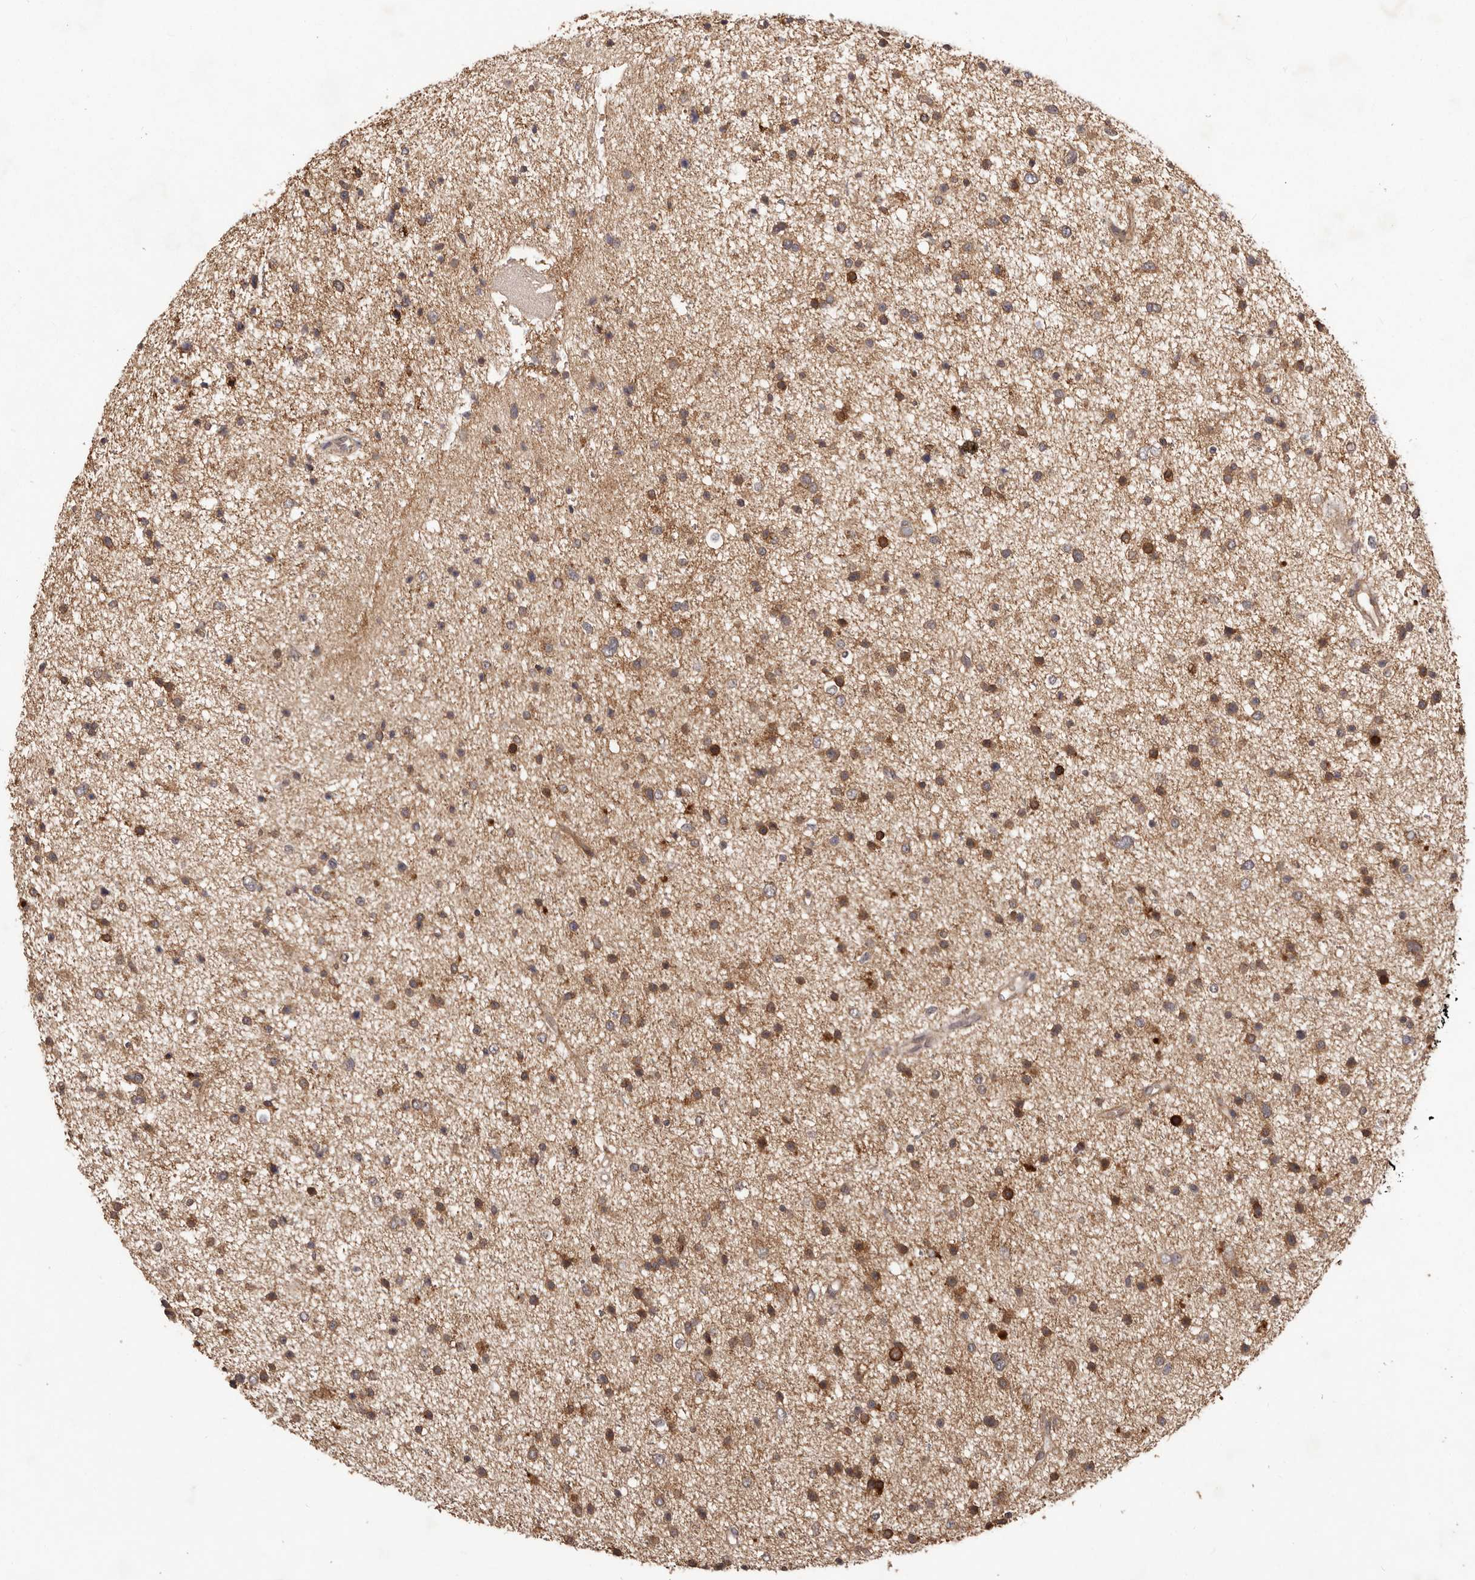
{"staining": {"intensity": "moderate", "quantity": ">75%", "location": "cytoplasmic/membranous"}, "tissue": "glioma", "cell_type": "Tumor cells", "image_type": "cancer", "snomed": [{"axis": "morphology", "description": "Glioma, malignant, Low grade"}, {"axis": "topography", "description": "Brain"}], "caption": "Glioma stained with a brown dye demonstrates moderate cytoplasmic/membranous positive positivity in approximately >75% of tumor cells.", "gene": "MTO1", "patient": {"sex": "female", "age": 37}}